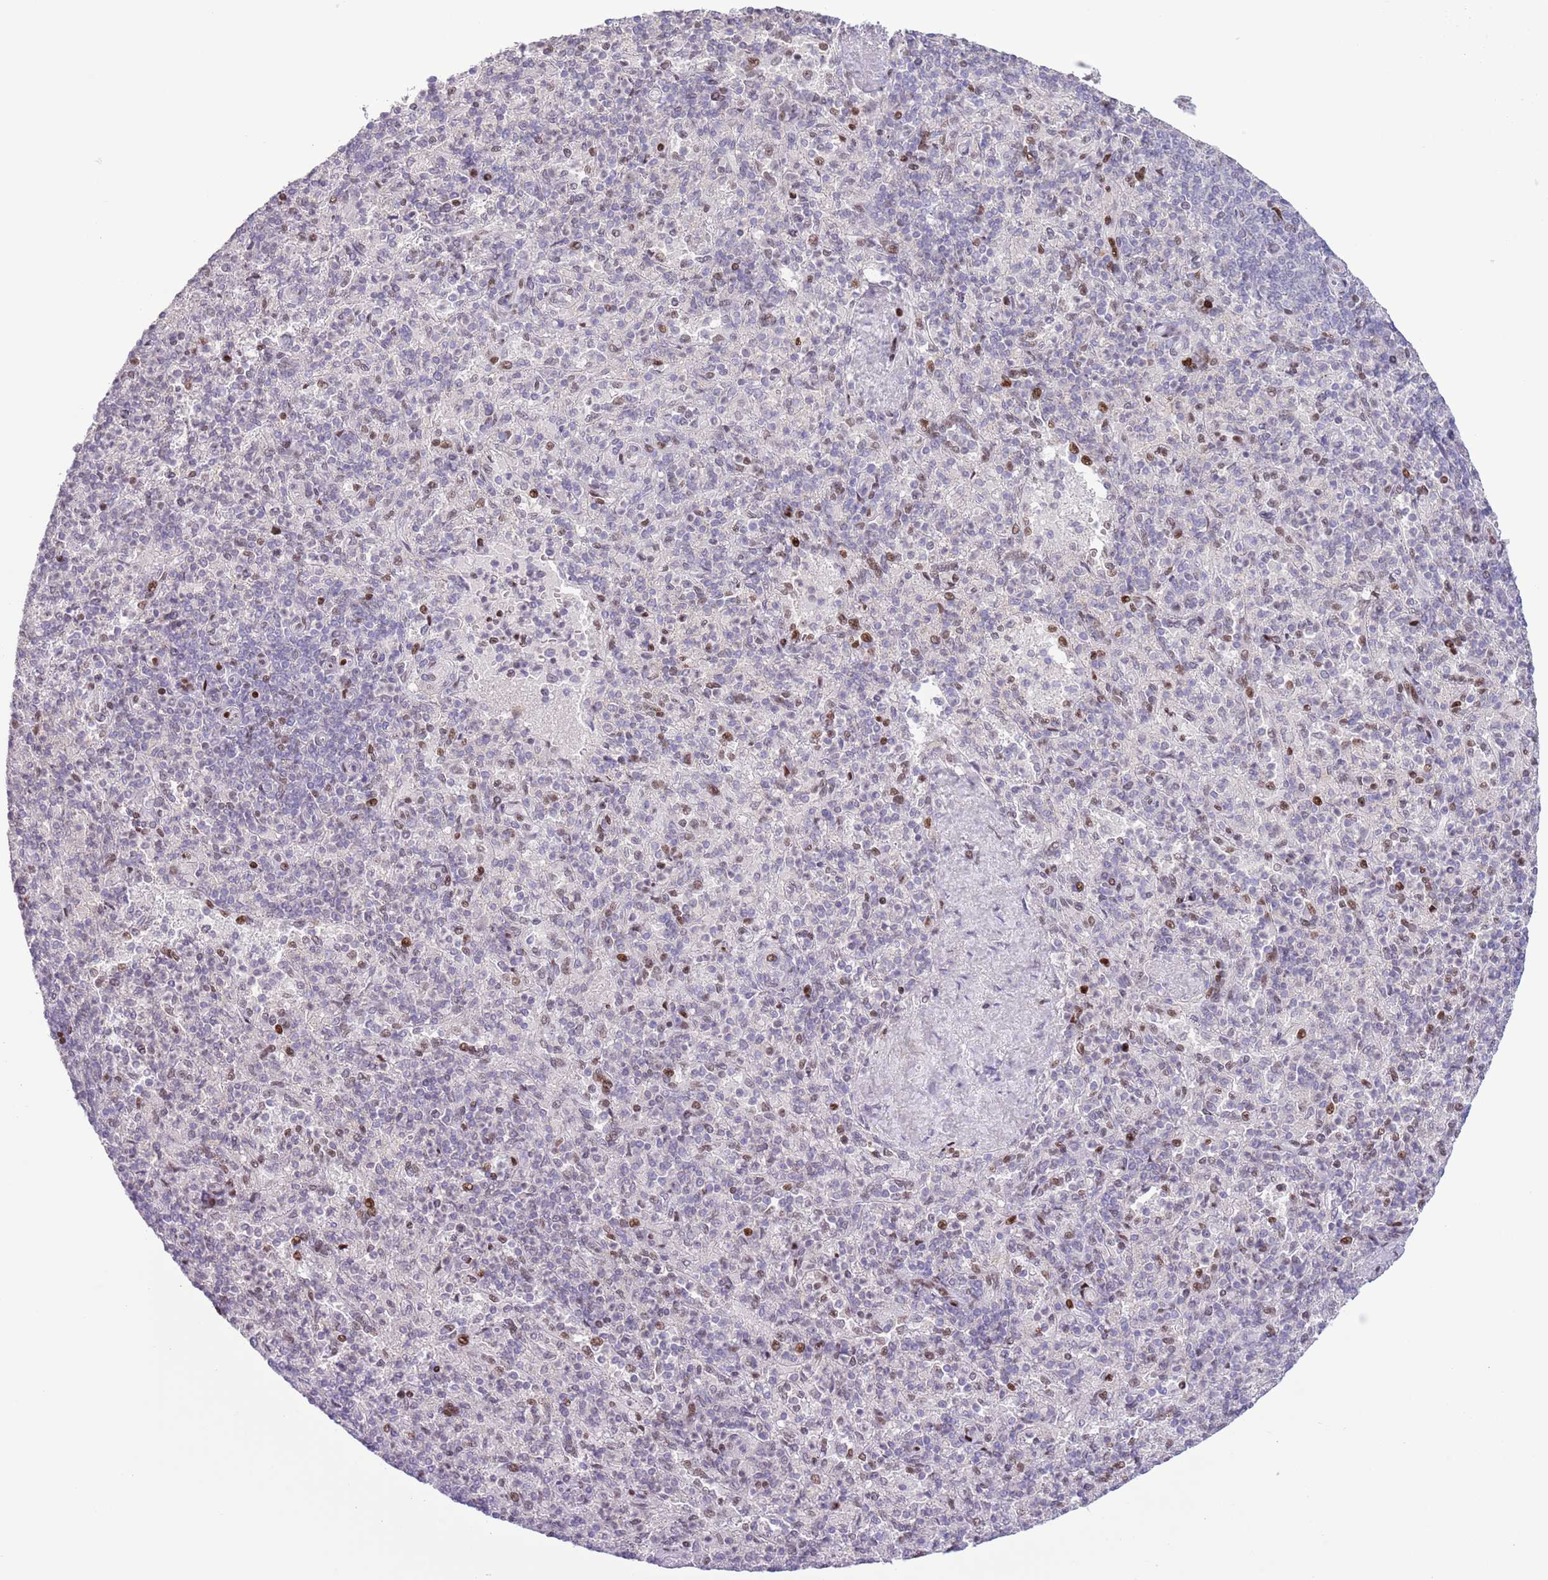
{"staining": {"intensity": "strong", "quantity": "<25%", "location": "nuclear"}, "tissue": "spleen", "cell_type": "Cells in red pulp", "image_type": "normal", "snomed": [{"axis": "morphology", "description": "Normal tissue, NOS"}, {"axis": "topography", "description": "Spleen"}], "caption": "Spleen stained with DAB (3,3'-diaminobenzidine) immunohistochemistry (IHC) displays medium levels of strong nuclear expression in approximately <25% of cells in red pulp.", "gene": "MFSD10", "patient": {"sex": "male", "age": 82}}